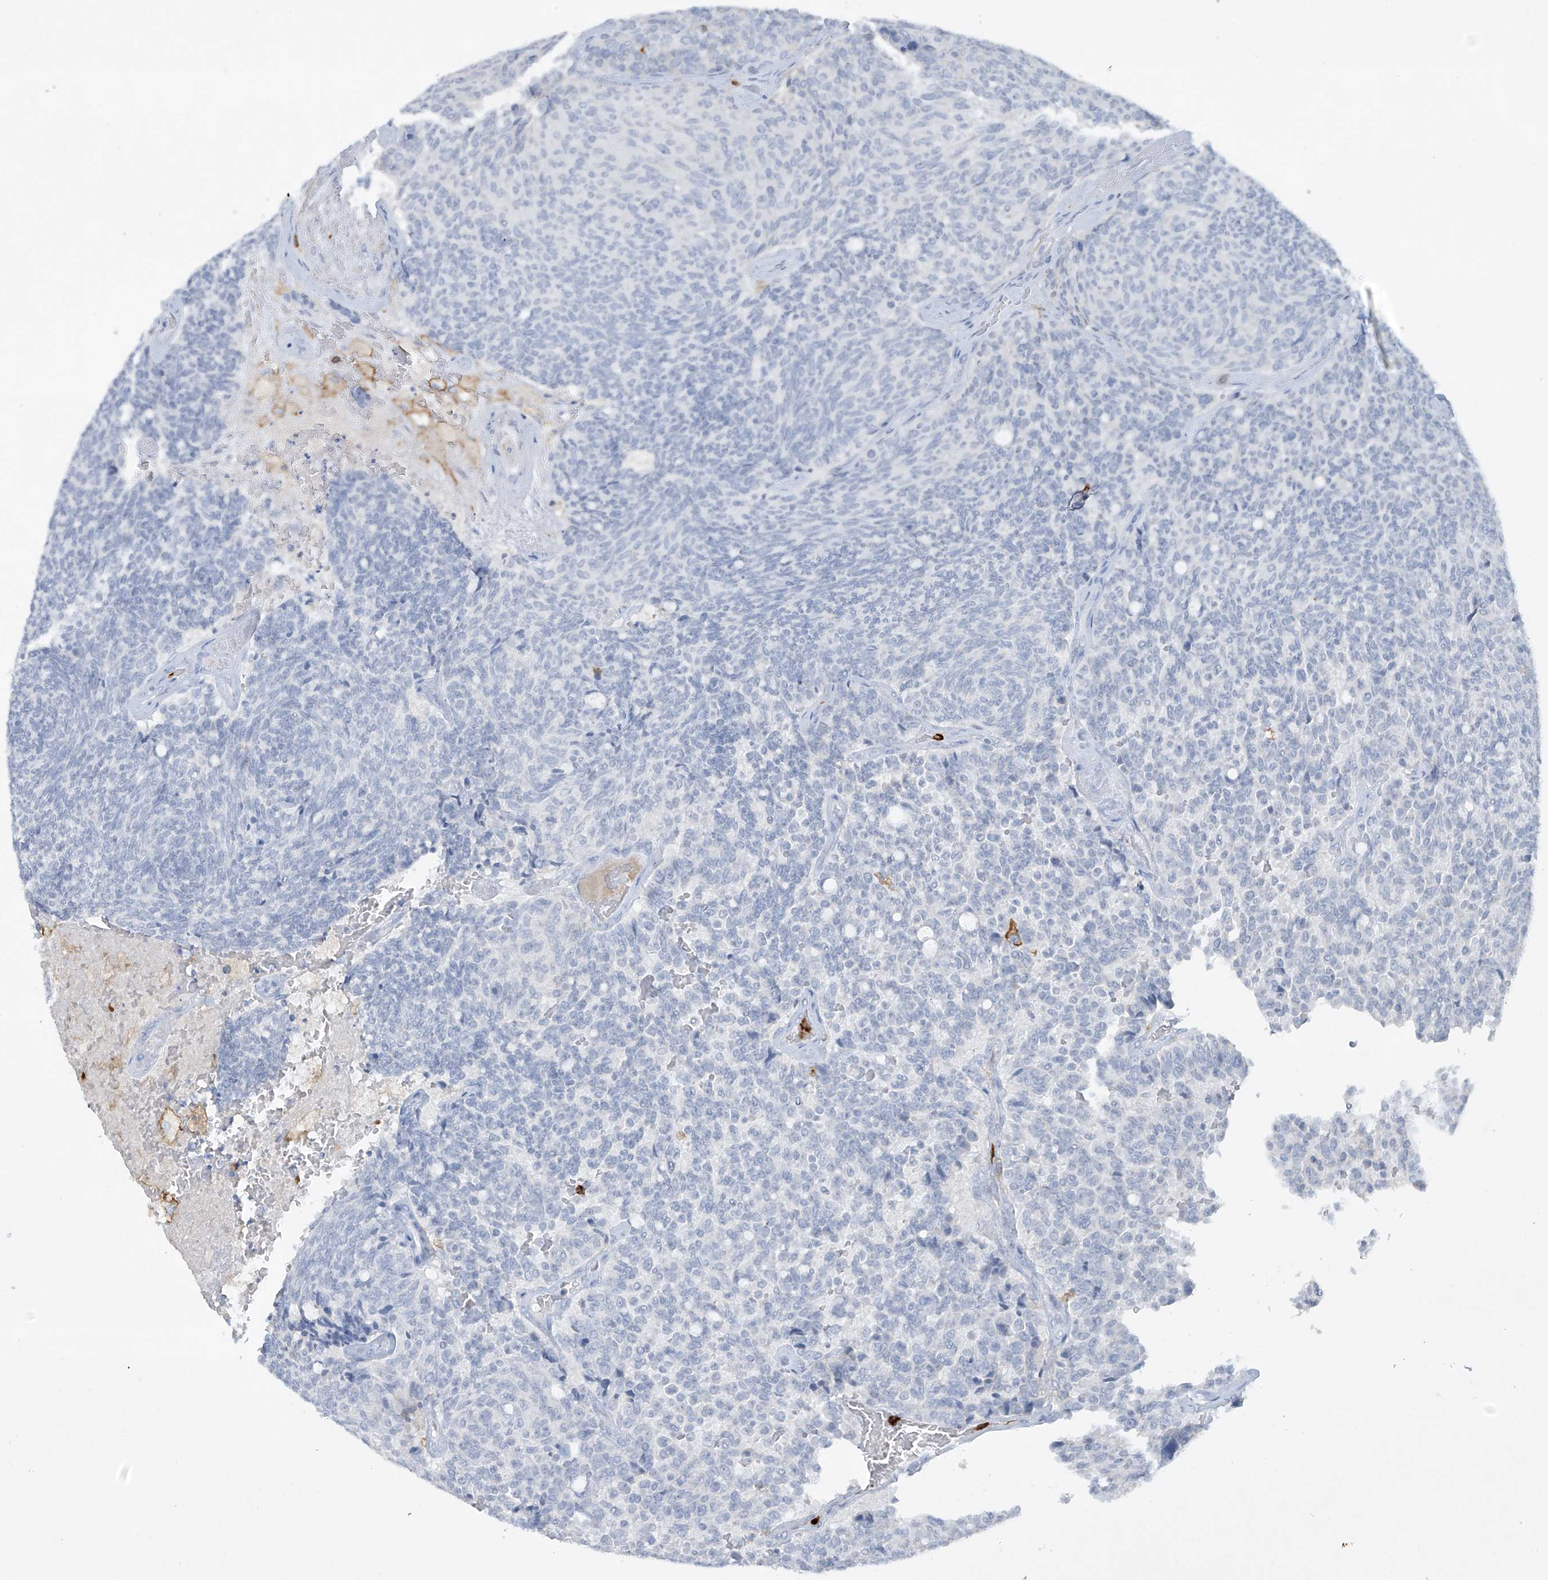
{"staining": {"intensity": "negative", "quantity": "none", "location": "none"}, "tissue": "carcinoid", "cell_type": "Tumor cells", "image_type": "cancer", "snomed": [{"axis": "morphology", "description": "Carcinoid, malignant, NOS"}, {"axis": "topography", "description": "Pancreas"}], "caption": "This histopathology image is of carcinoid stained with immunohistochemistry to label a protein in brown with the nuclei are counter-stained blue. There is no staining in tumor cells.", "gene": "FCGR3A", "patient": {"sex": "female", "age": 54}}